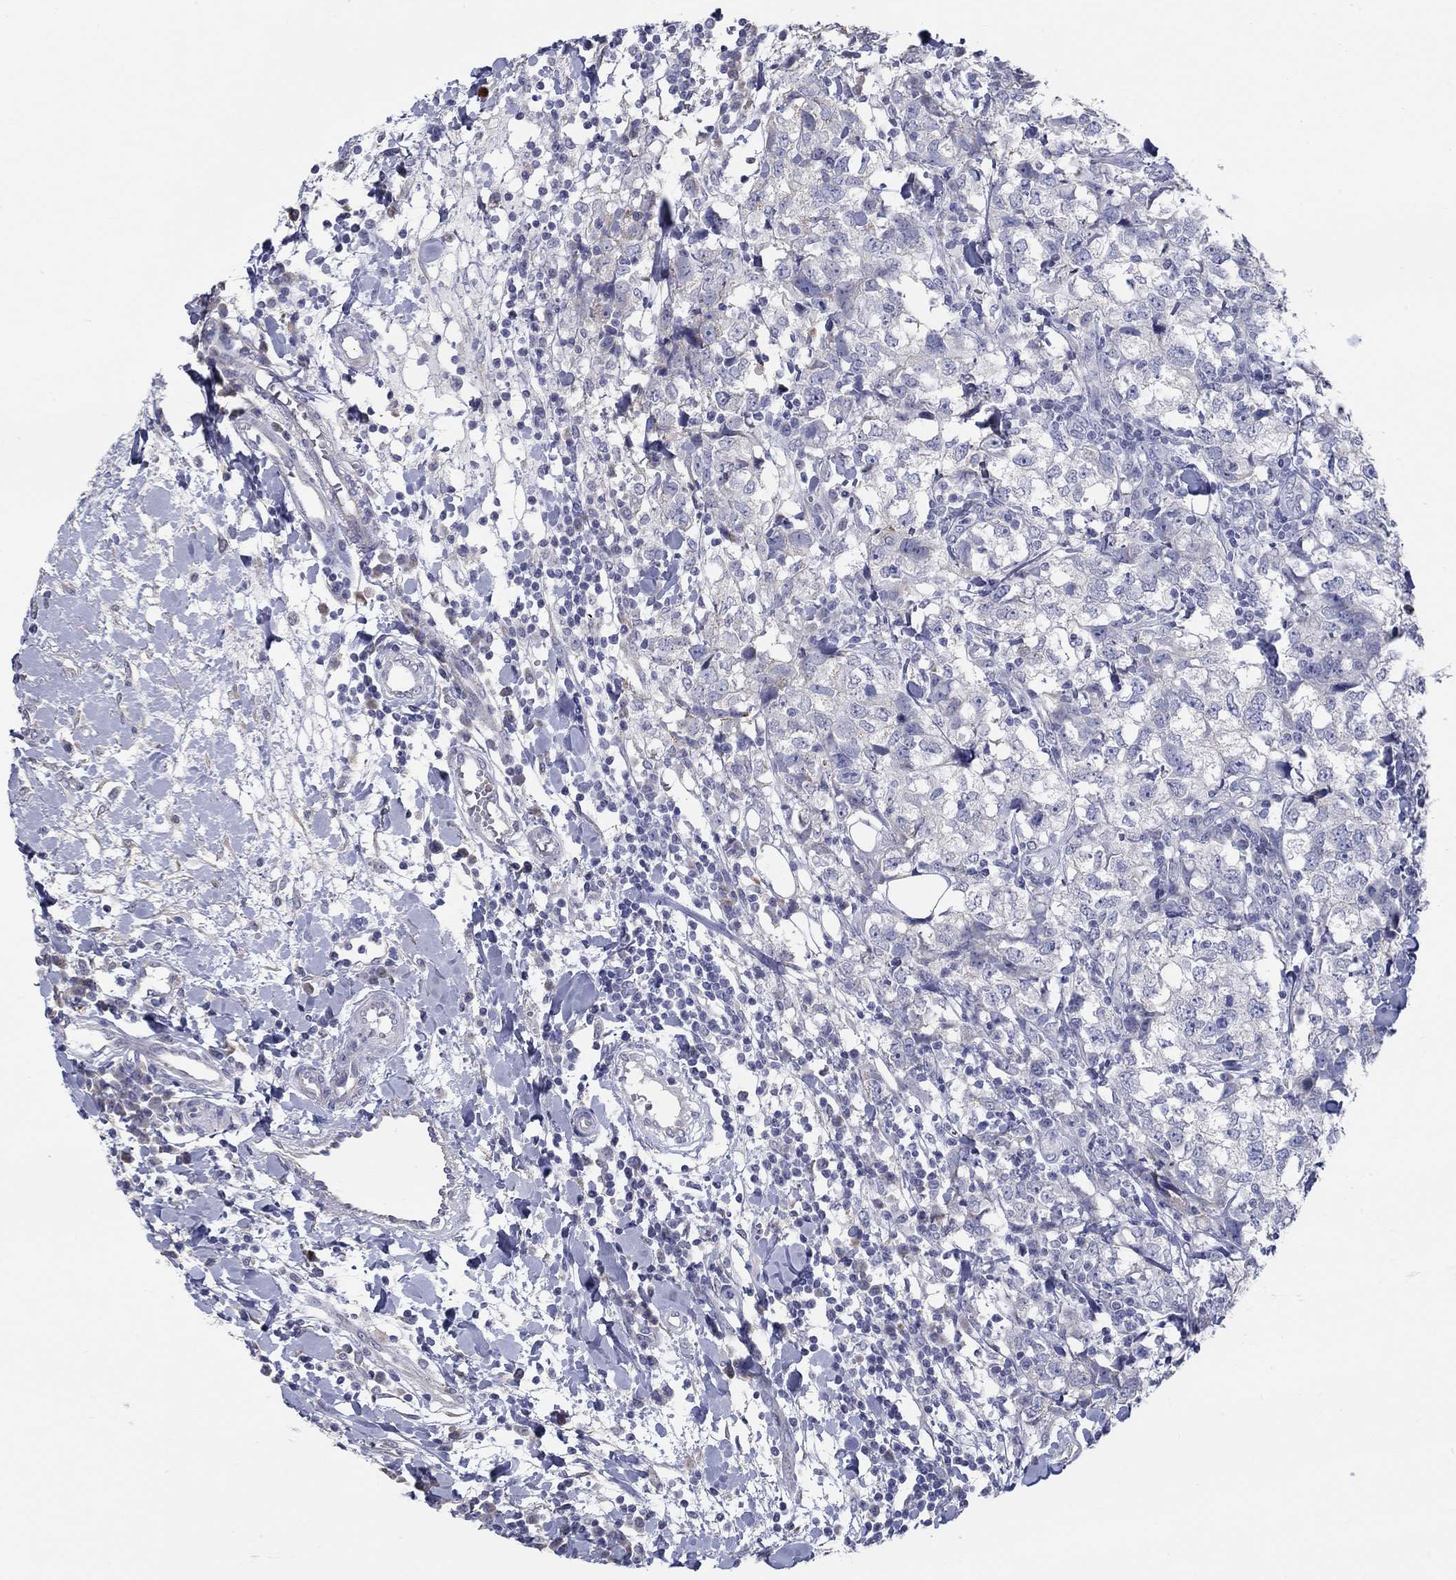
{"staining": {"intensity": "negative", "quantity": "none", "location": "none"}, "tissue": "breast cancer", "cell_type": "Tumor cells", "image_type": "cancer", "snomed": [{"axis": "morphology", "description": "Duct carcinoma"}, {"axis": "topography", "description": "Breast"}], "caption": "Tumor cells are negative for protein expression in human breast infiltrating ductal carcinoma.", "gene": "LRRC4C", "patient": {"sex": "female", "age": 30}}